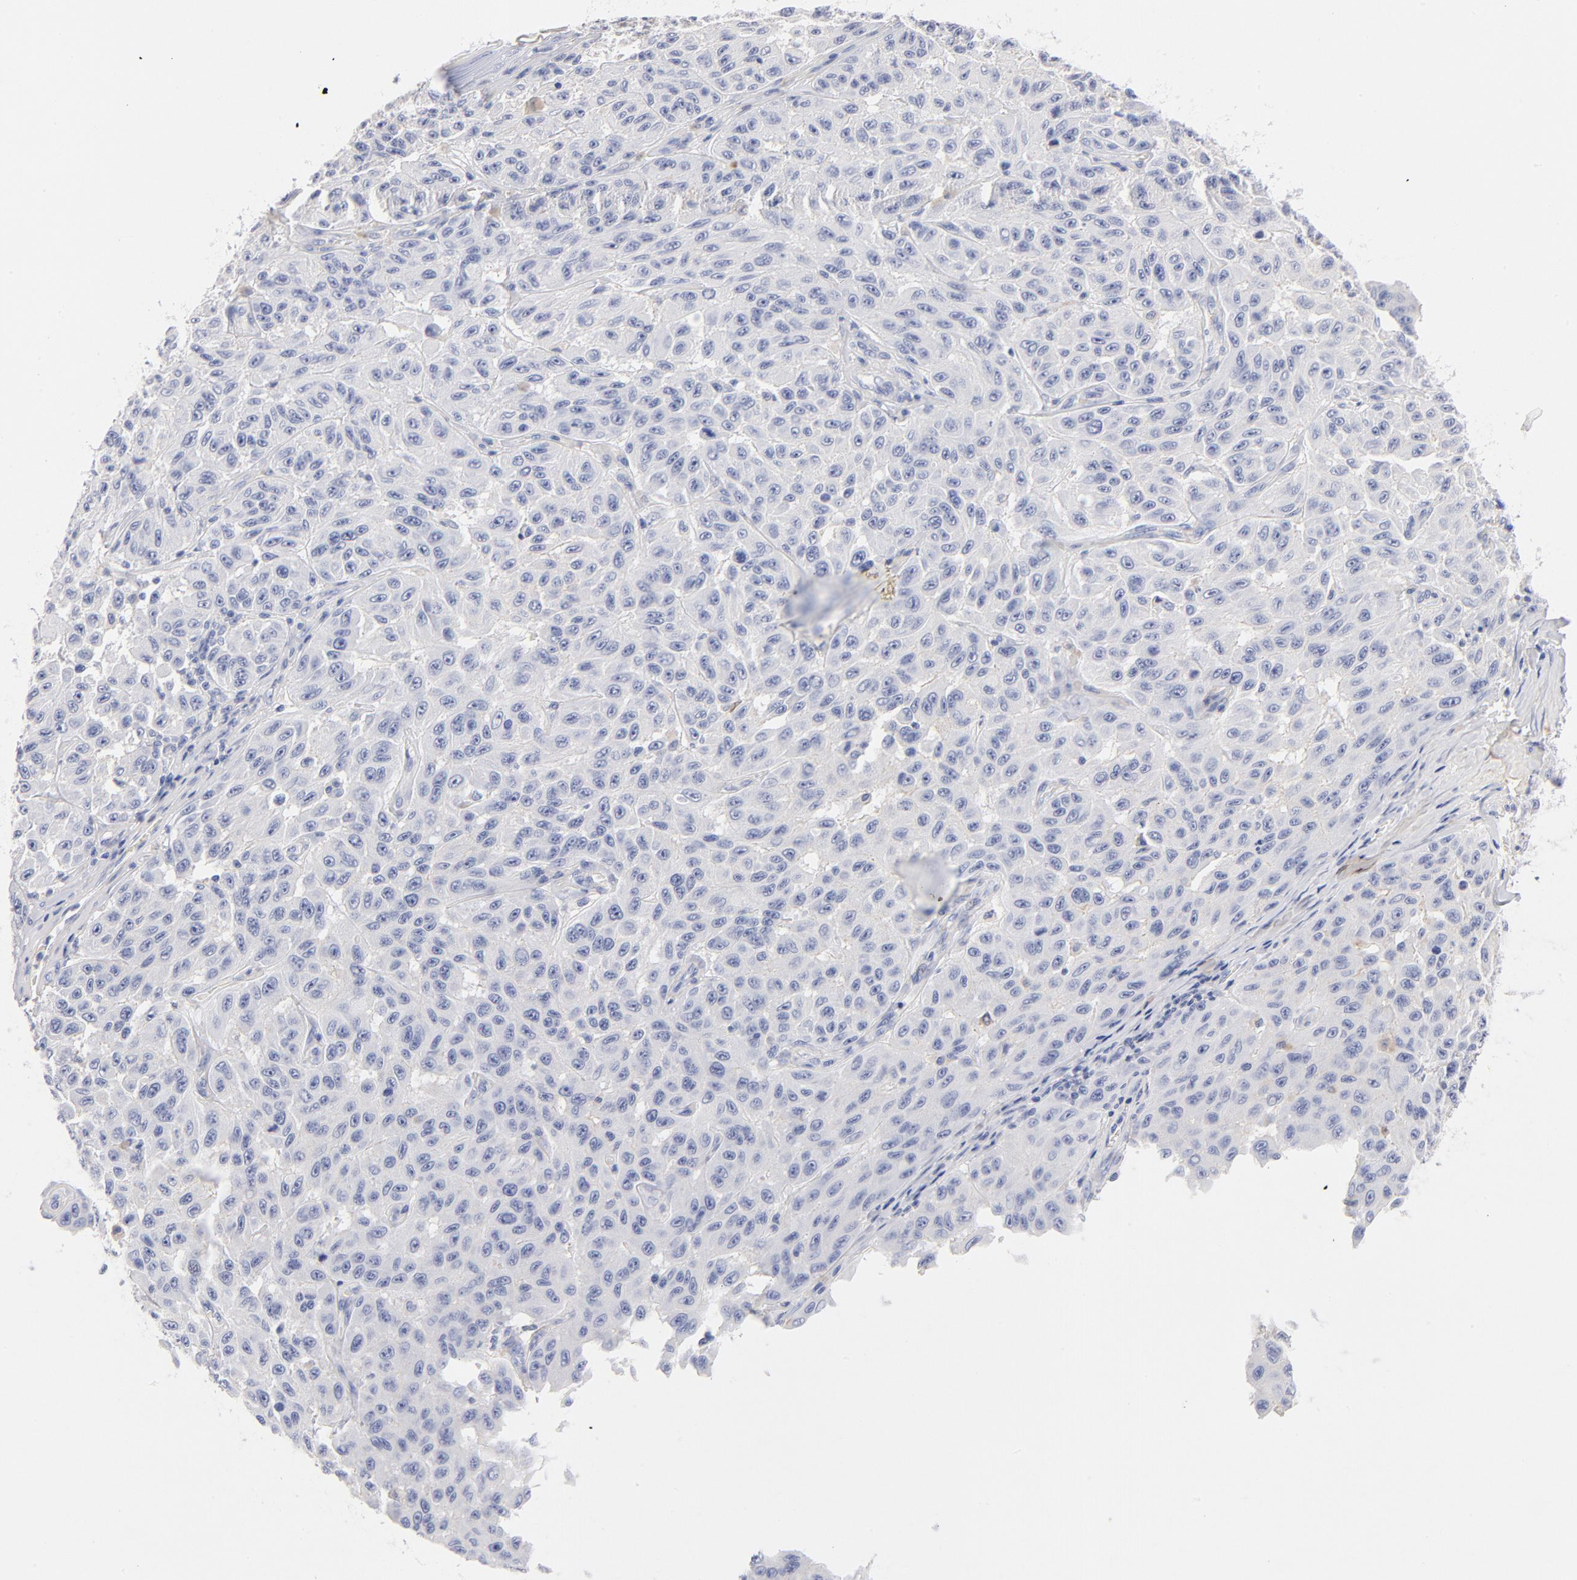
{"staining": {"intensity": "negative", "quantity": "none", "location": "none"}, "tissue": "melanoma", "cell_type": "Tumor cells", "image_type": "cancer", "snomed": [{"axis": "morphology", "description": "Malignant melanoma, NOS"}, {"axis": "topography", "description": "Skin"}], "caption": "Immunohistochemical staining of malignant melanoma shows no significant positivity in tumor cells.", "gene": "C3", "patient": {"sex": "male", "age": 30}}